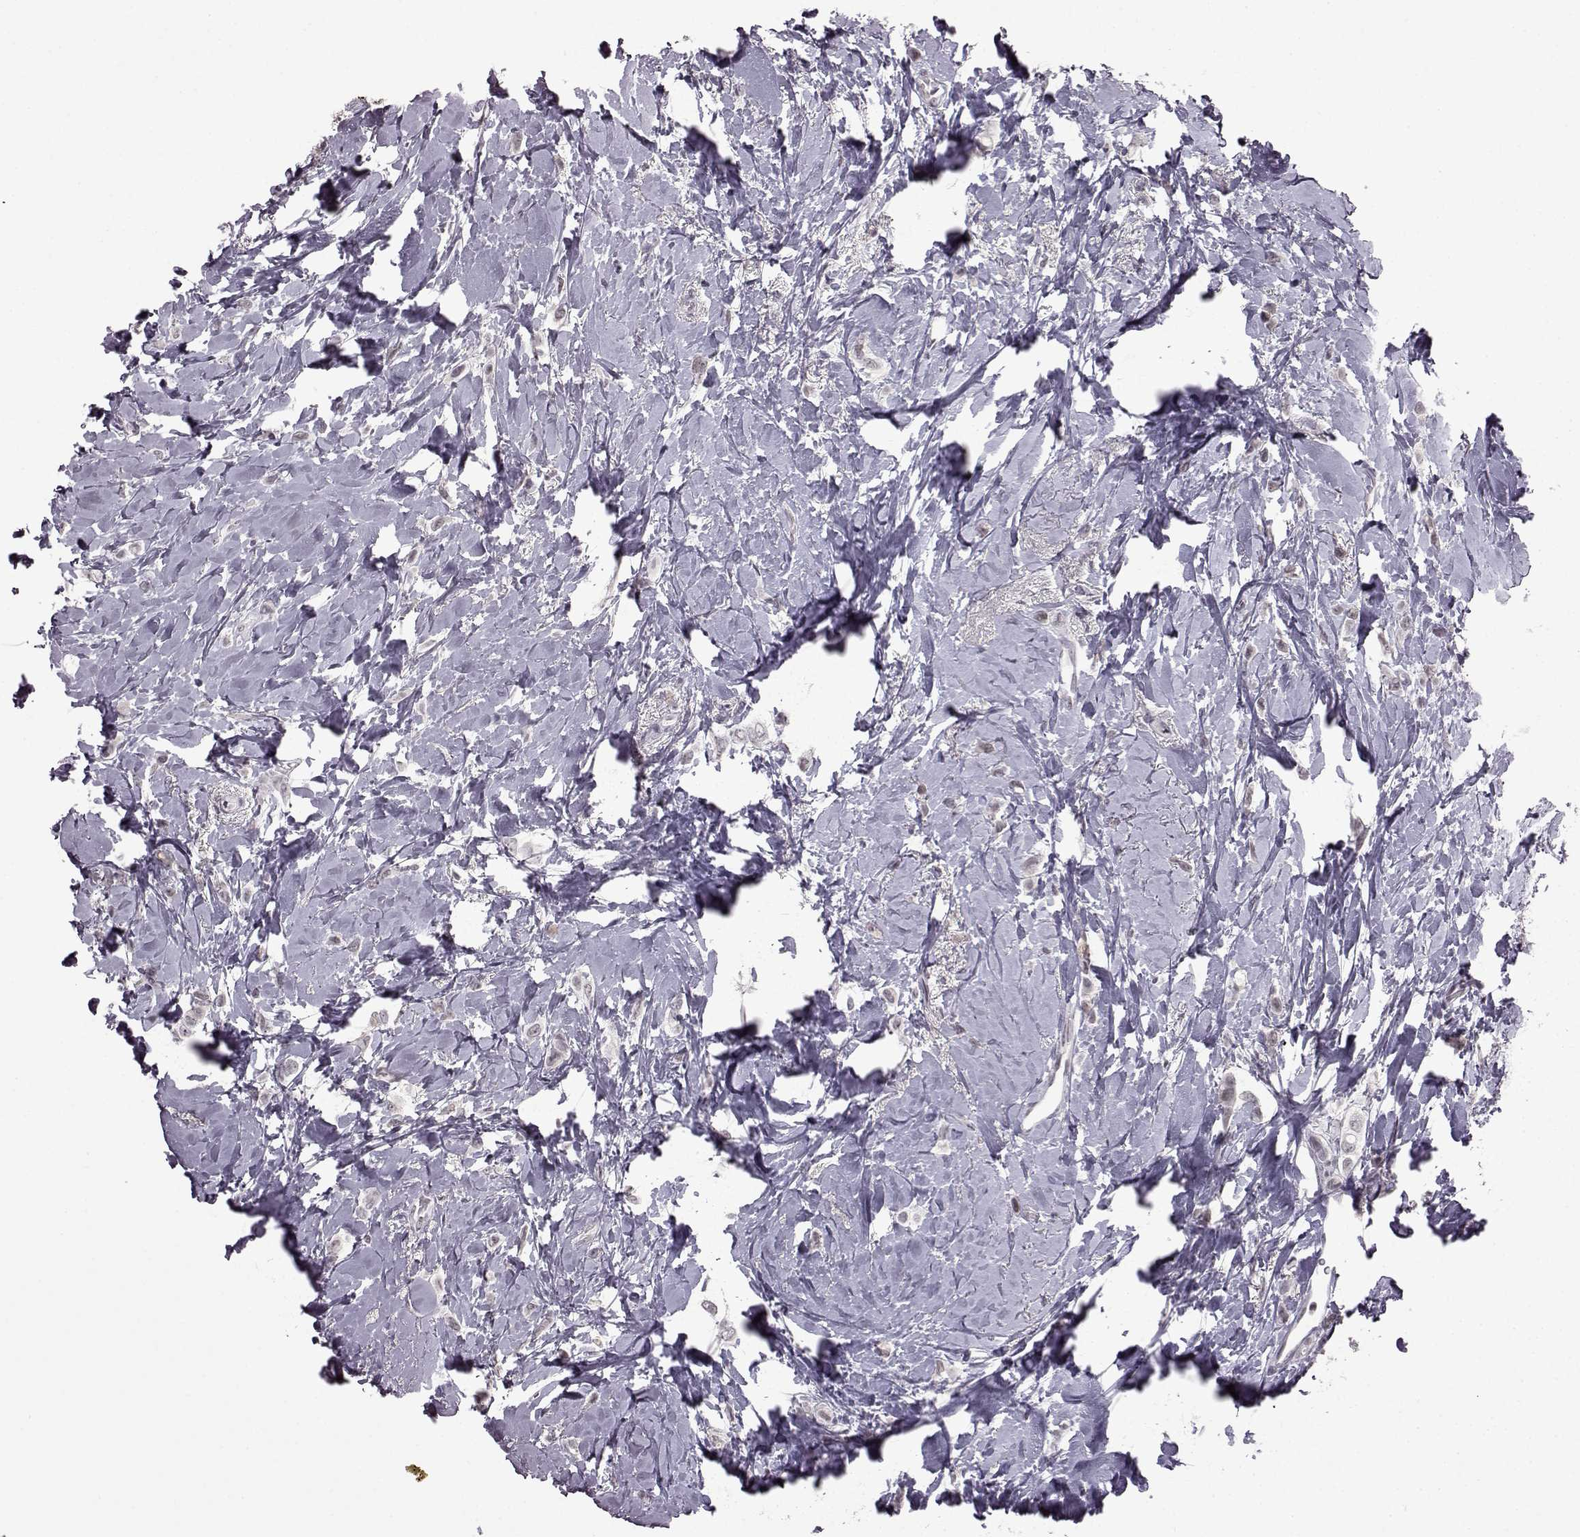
{"staining": {"intensity": "negative", "quantity": "none", "location": "none"}, "tissue": "breast cancer", "cell_type": "Tumor cells", "image_type": "cancer", "snomed": [{"axis": "morphology", "description": "Lobular carcinoma"}, {"axis": "topography", "description": "Breast"}], "caption": "High power microscopy histopathology image of an immunohistochemistry micrograph of breast lobular carcinoma, revealing no significant expression in tumor cells.", "gene": "SLC28A2", "patient": {"sex": "female", "age": 66}}